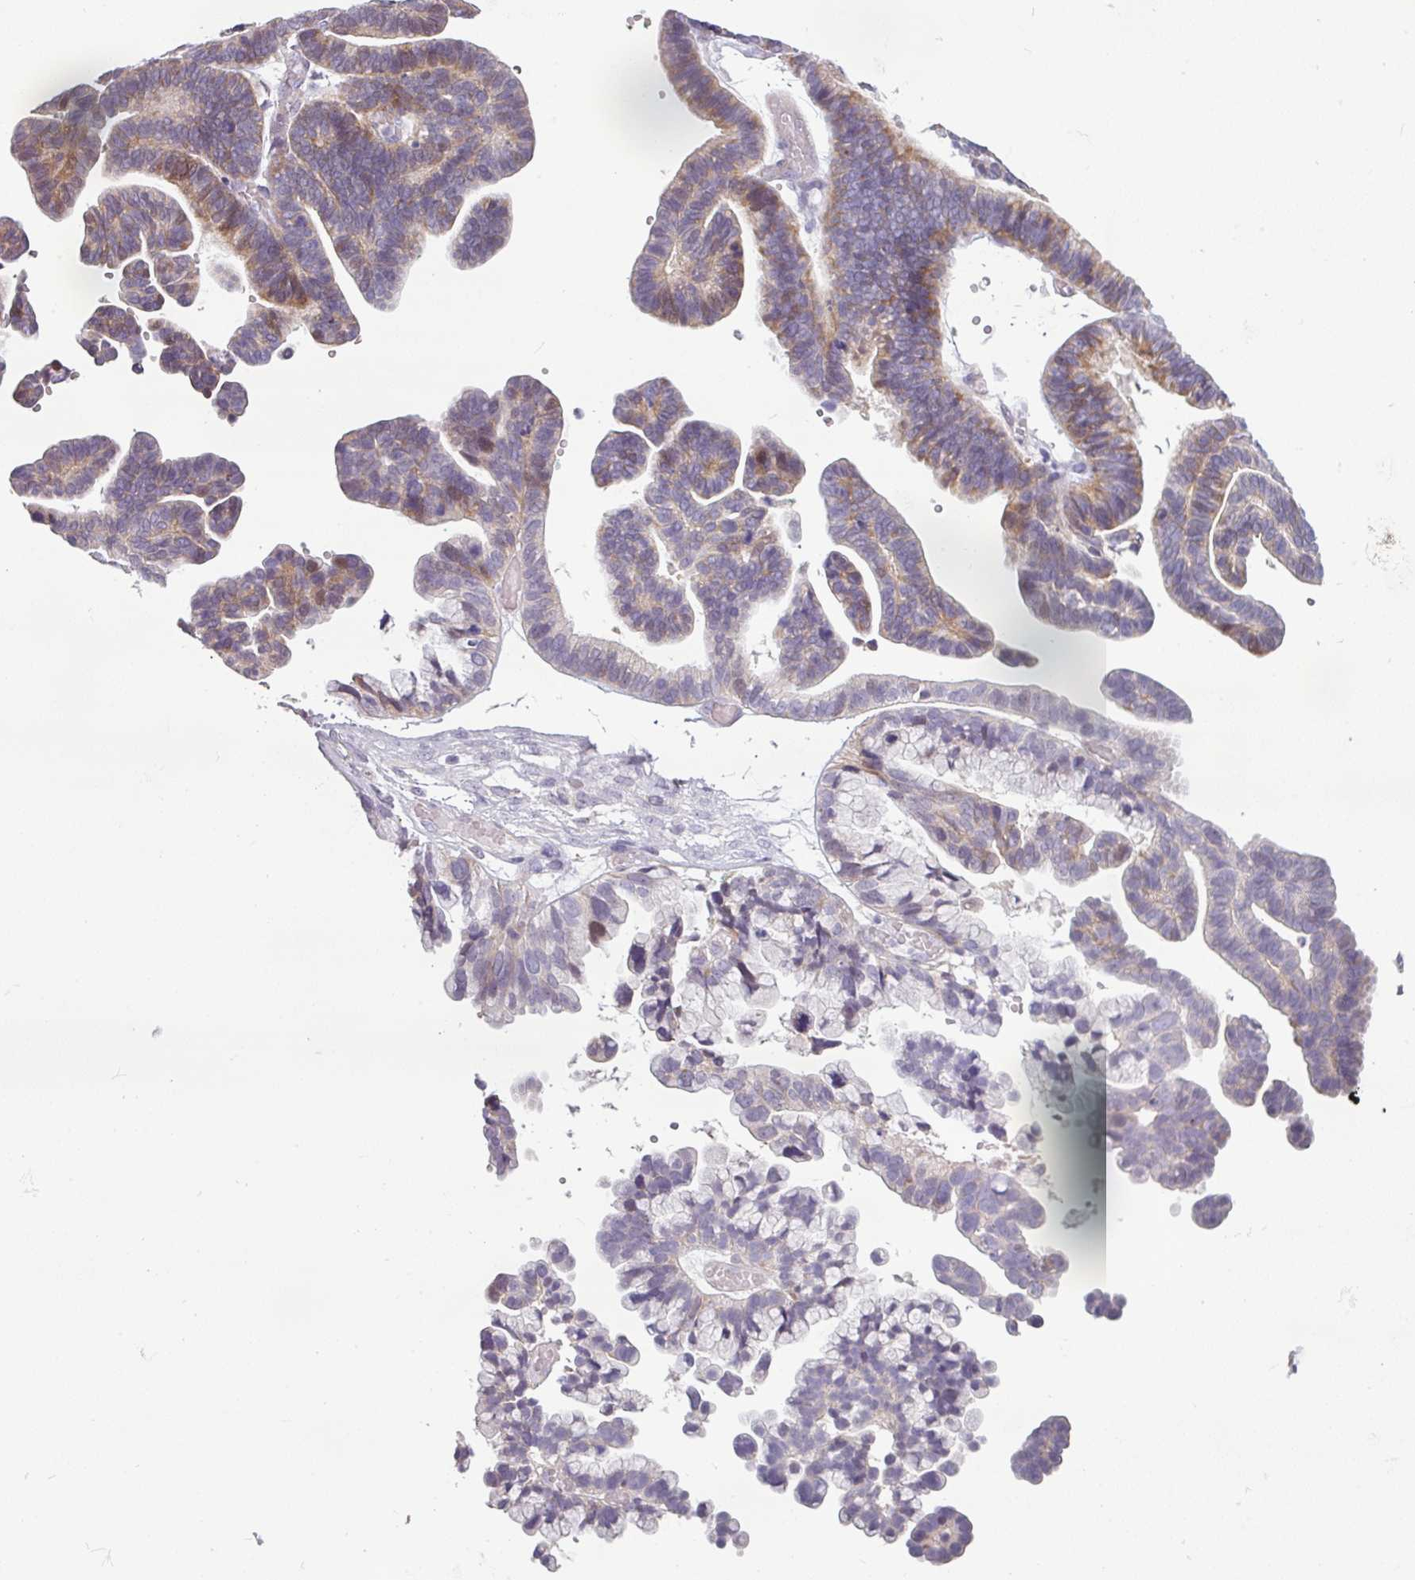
{"staining": {"intensity": "moderate", "quantity": "<25%", "location": "cytoplasmic/membranous"}, "tissue": "ovarian cancer", "cell_type": "Tumor cells", "image_type": "cancer", "snomed": [{"axis": "morphology", "description": "Cystadenocarcinoma, serous, NOS"}, {"axis": "topography", "description": "Ovary"}], "caption": "Ovarian cancer stained with DAB (3,3'-diaminobenzidine) immunohistochemistry demonstrates low levels of moderate cytoplasmic/membranous expression in about <25% of tumor cells.", "gene": "C2orf16", "patient": {"sex": "female", "age": 56}}